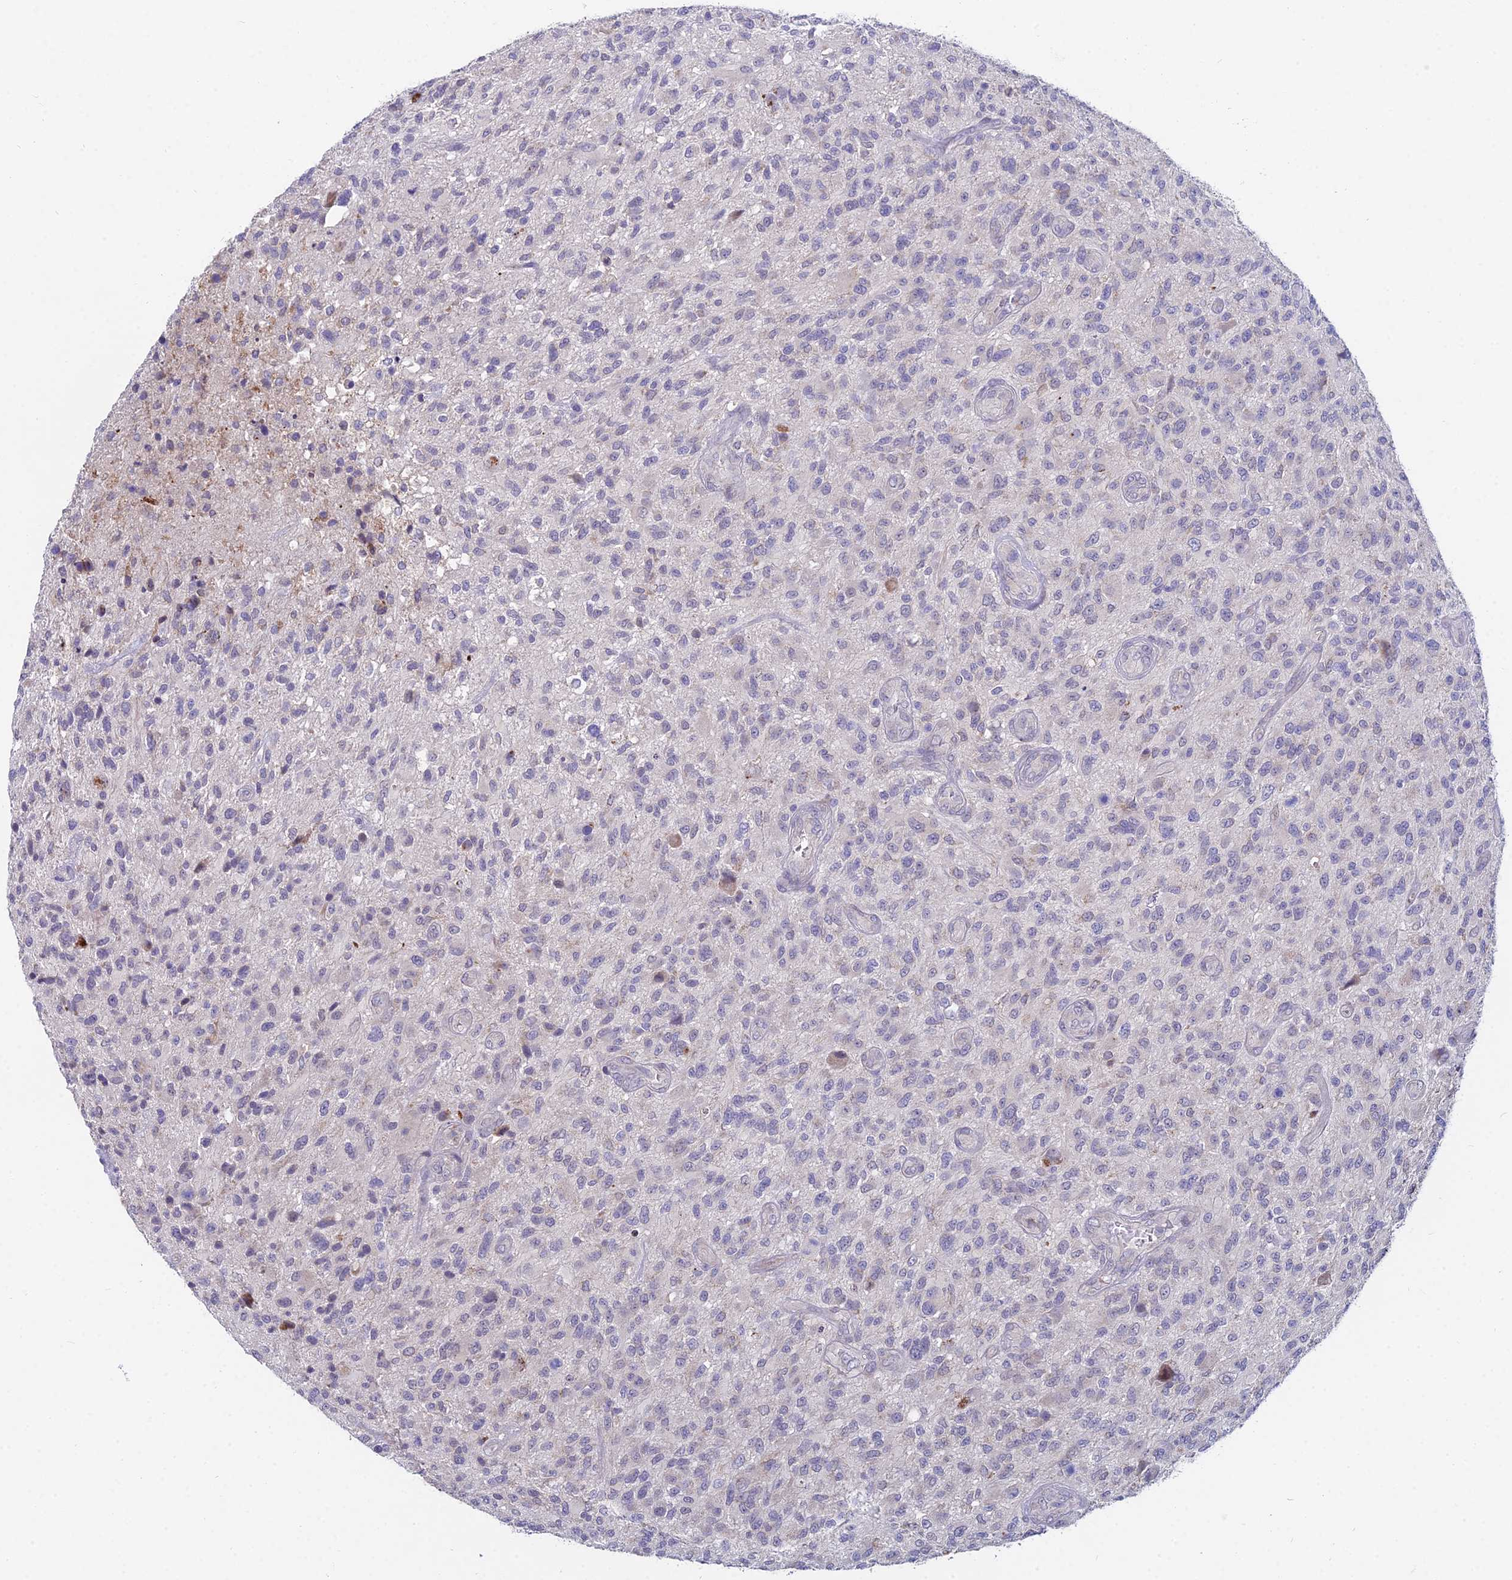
{"staining": {"intensity": "negative", "quantity": "none", "location": "none"}, "tissue": "glioma", "cell_type": "Tumor cells", "image_type": "cancer", "snomed": [{"axis": "morphology", "description": "Glioma, malignant, High grade"}, {"axis": "topography", "description": "Brain"}], "caption": "Tumor cells are negative for brown protein staining in glioma.", "gene": "WDR43", "patient": {"sex": "male", "age": 47}}